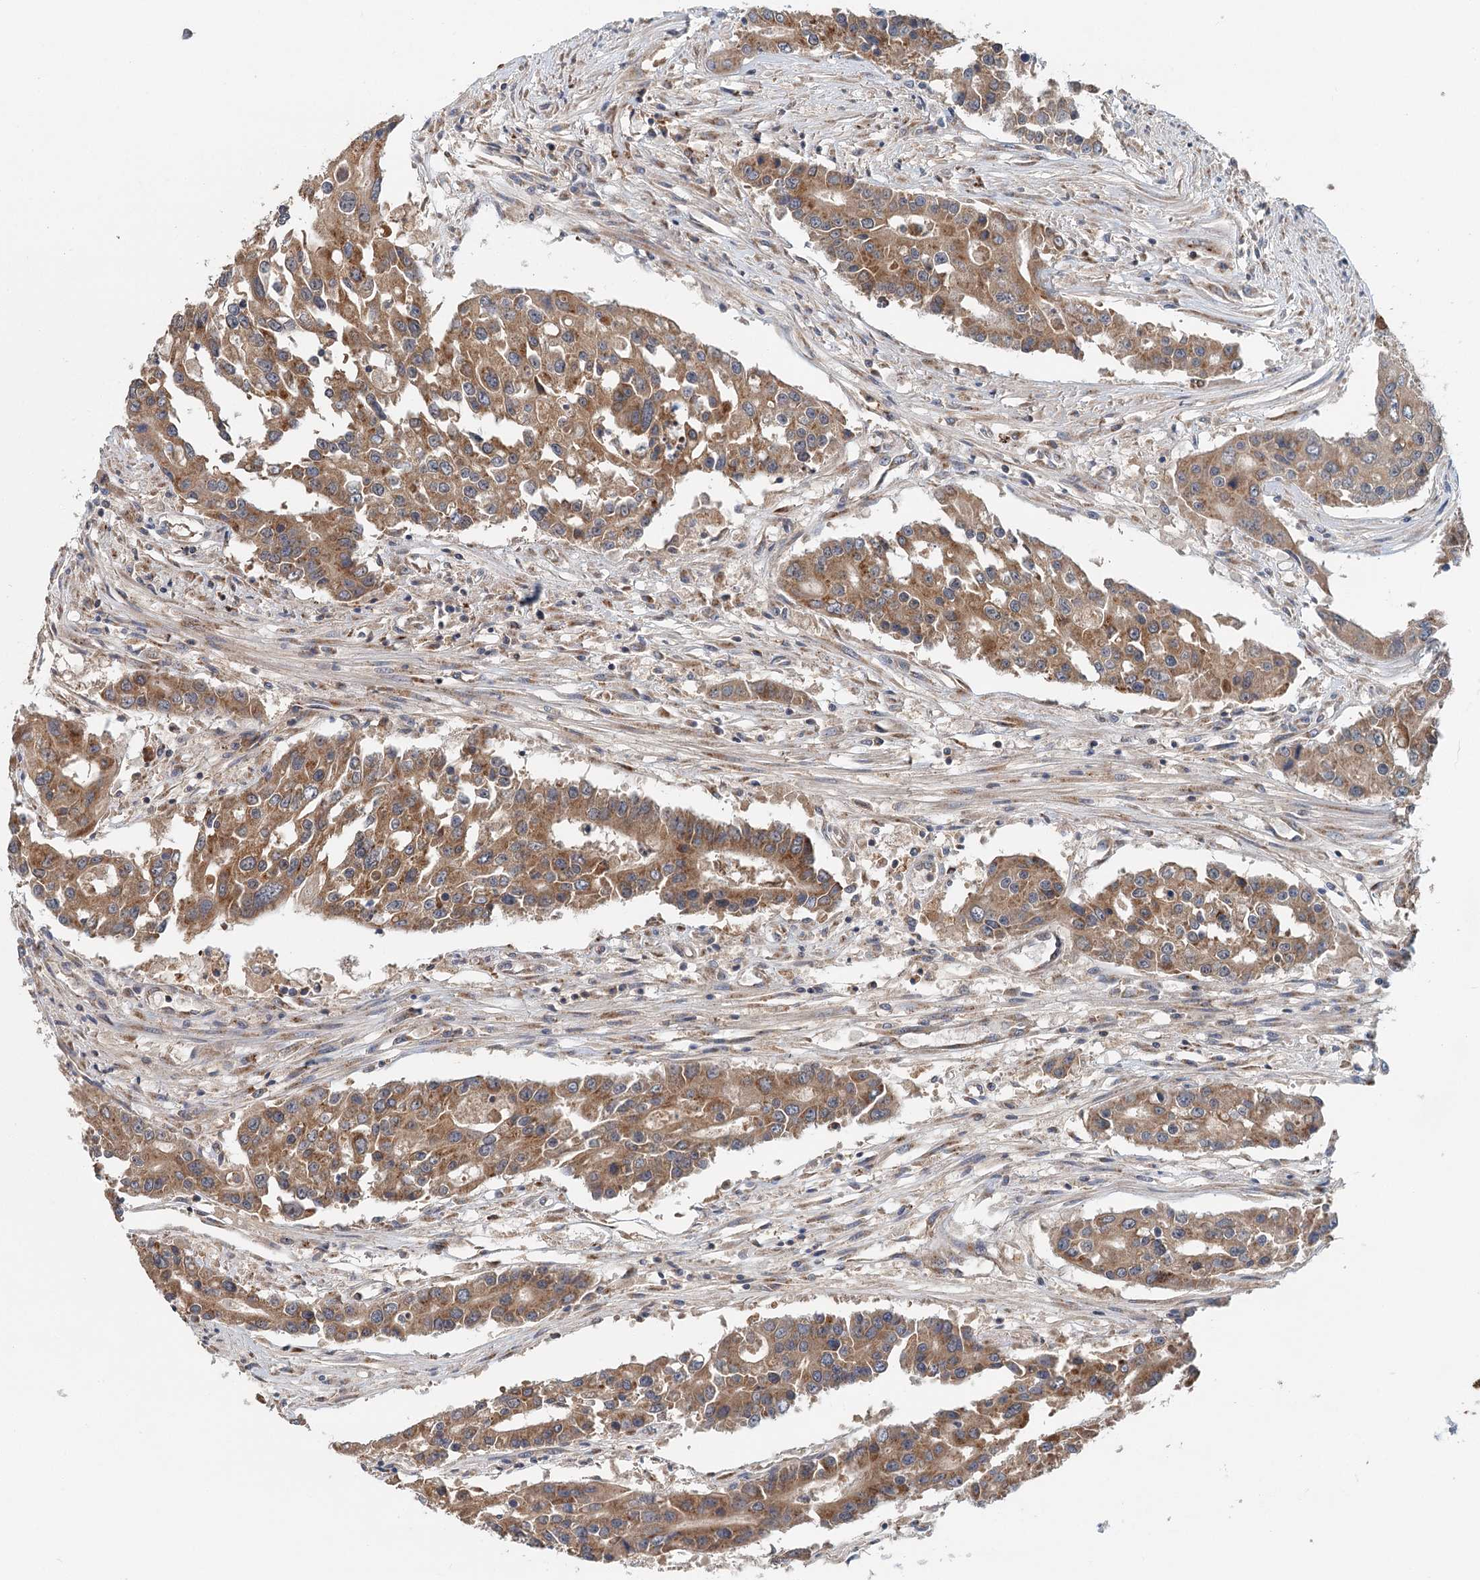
{"staining": {"intensity": "moderate", "quantity": ">75%", "location": "cytoplasmic/membranous"}, "tissue": "colorectal cancer", "cell_type": "Tumor cells", "image_type": "cancer", "snomed": [{"axis": "morphology", "description": "Adenocarcinoma, NOS"}, {"axis": "topography", "description": "Colon"}], "caption": "The micrograph exhibits staining of colorectal cancer (adenocarcinoma), revealing moderate cytoplasmic/membranous protein expression (brown color) within tumor cells.", "gene": "ADK", "patient": {"sex": "male", "age": 77}}